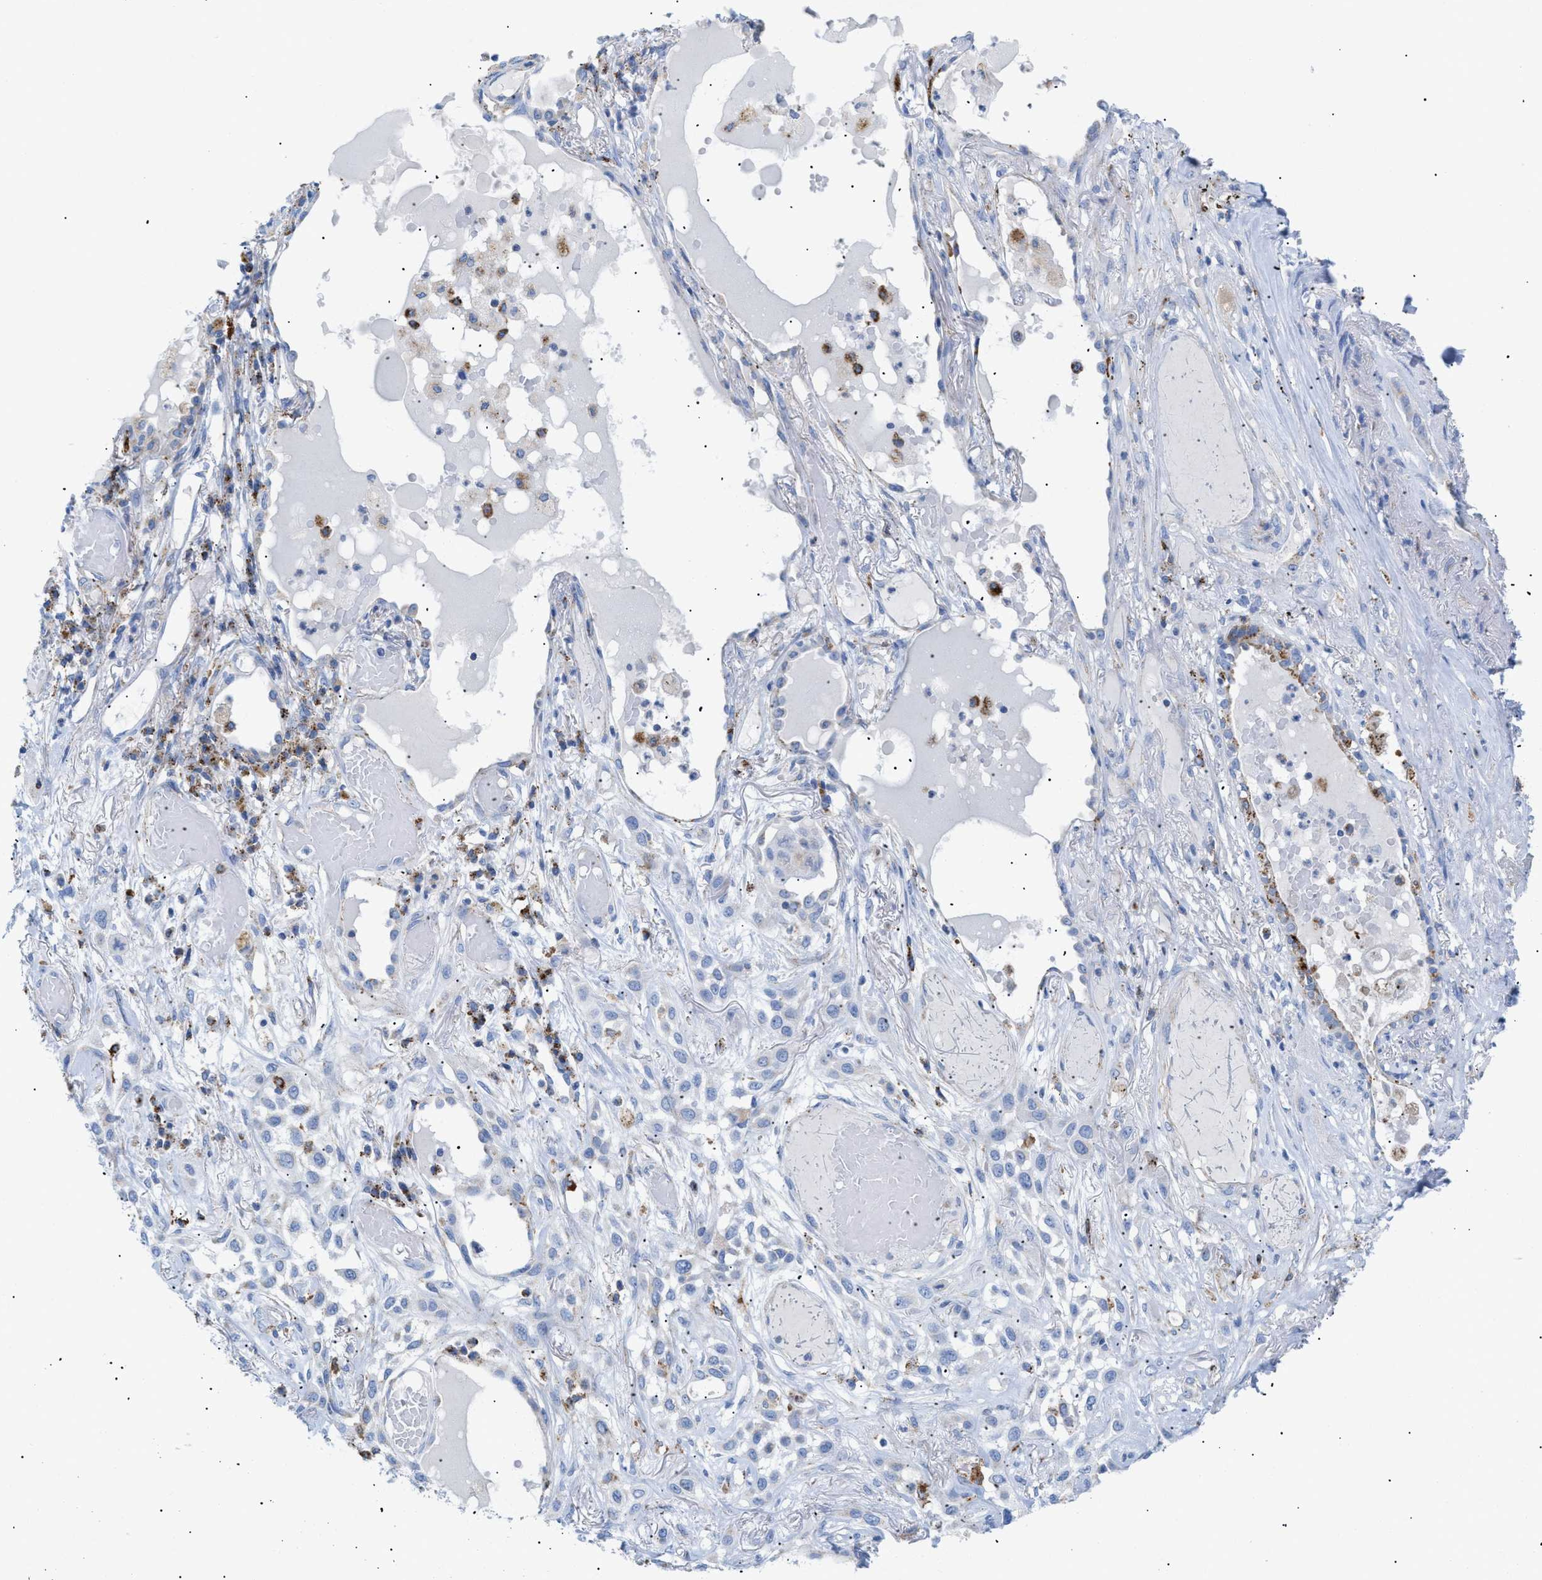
{"staining": {"intensity": "strong", "quantity": "<25%", "location": "cytoplasmic/membranous"}, "tissue": "lung cancer", "cell_type": "Tumor cells", "image_type": "cancer", "snomed": [{"axis": "morphology", "description": "Squamous cell carcinoma, NOS"}, {"axis": "topography", "description": "Lung"}], "caption": "Approximately <25% of tumor cells in human squamous cell carcinoma (lung) exhibit strong cytoplasmic/membranous protein positivity as visualized by brown immunohistochemical staining.", "gene": "DRAM2", "patient": {"sex": "male", "age": 71}}